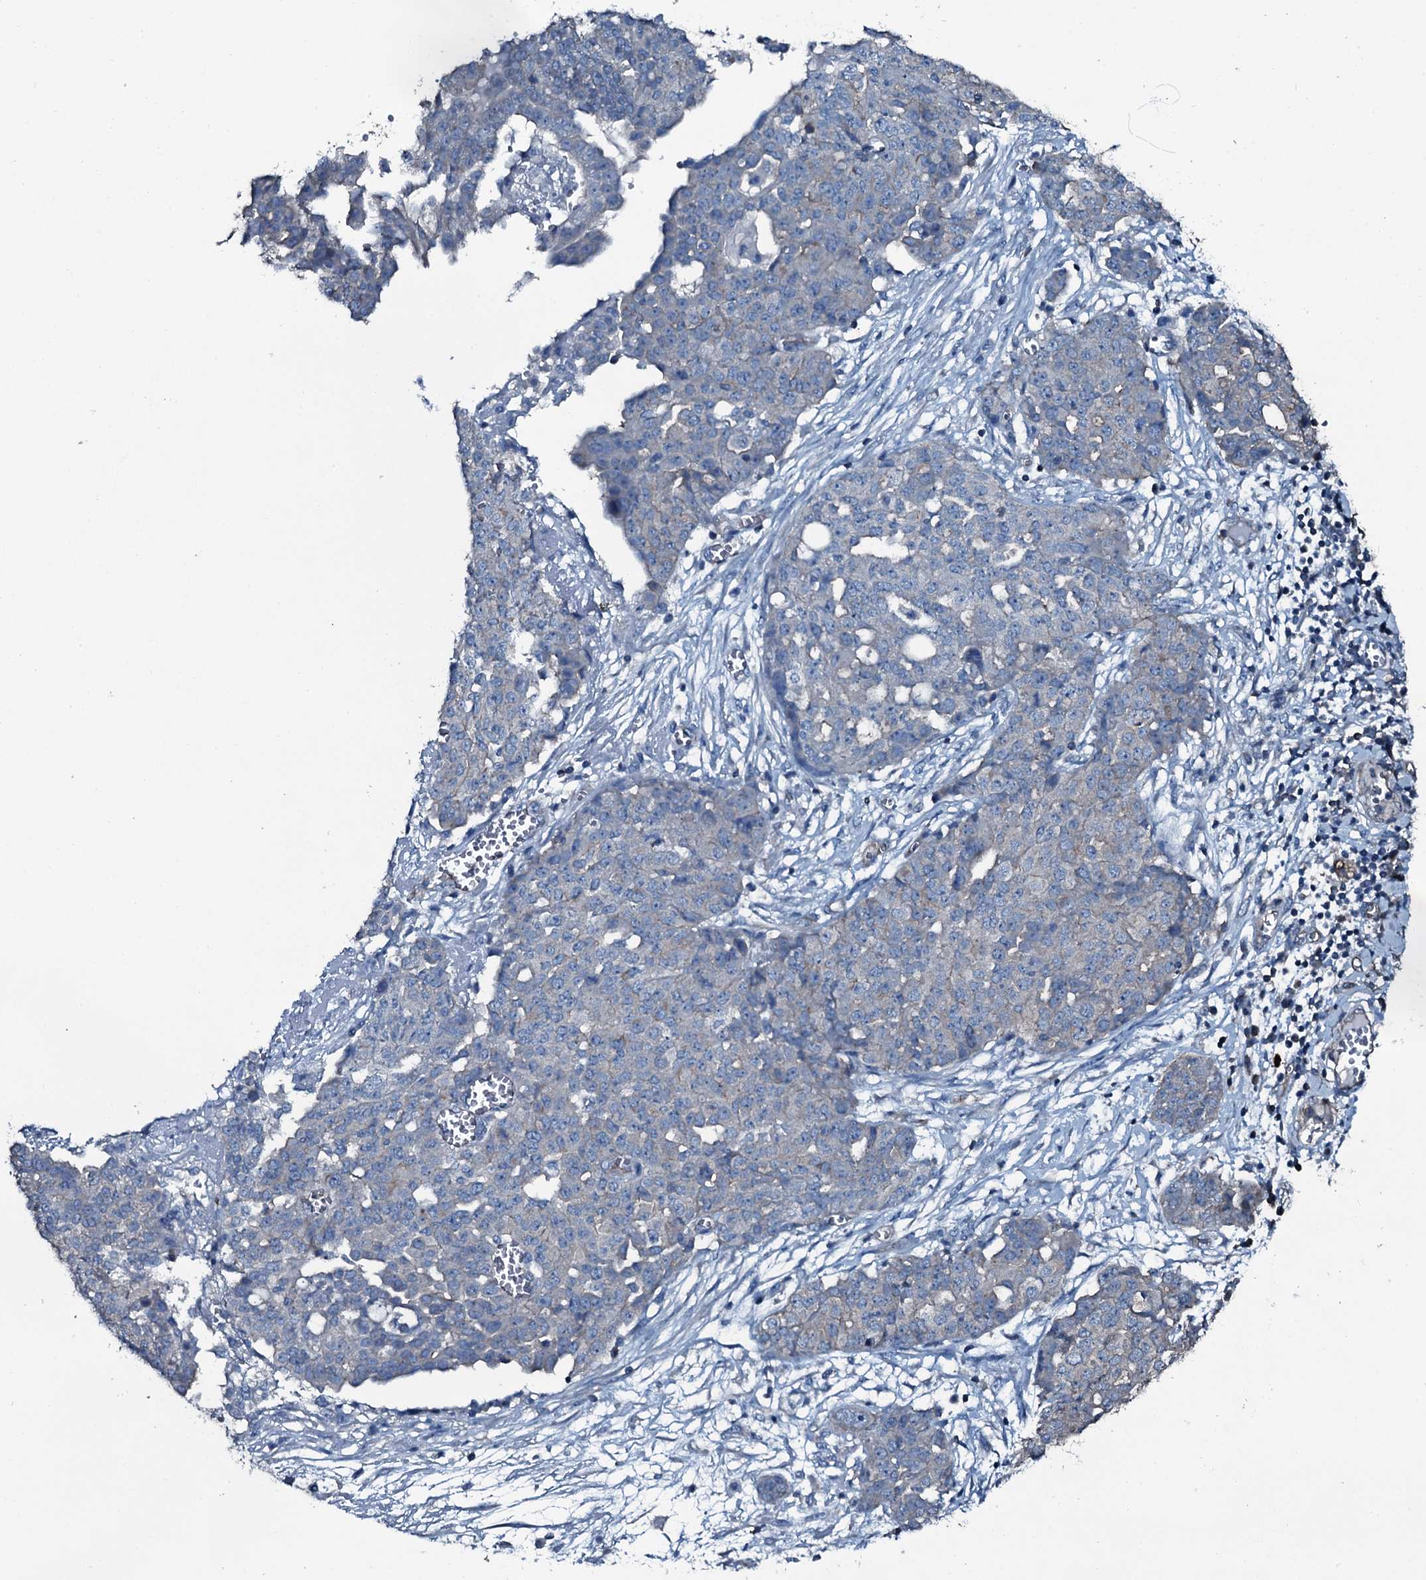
{"staining": {"intensity": "negative", "quantity": "none", "location": "none"}, "tissue": "ovarian cancer", "cell_type": "Tumor cells", "image_type": "cancer", "snomed": [{"axis": "morphology", "description": "Cystadenocarcinoma, serous, NOS"}, {"axis": "topography", "description": "Soft tissue"}, {"axis": "topography", "description": "Ovary"}], "caption": "The histopathology image reveals no staining of tumor cells in serous cystadenocarcinoma (ovarian).", "gene": "SLC25A38", "patient": {"sex": "female", "age": 57}}